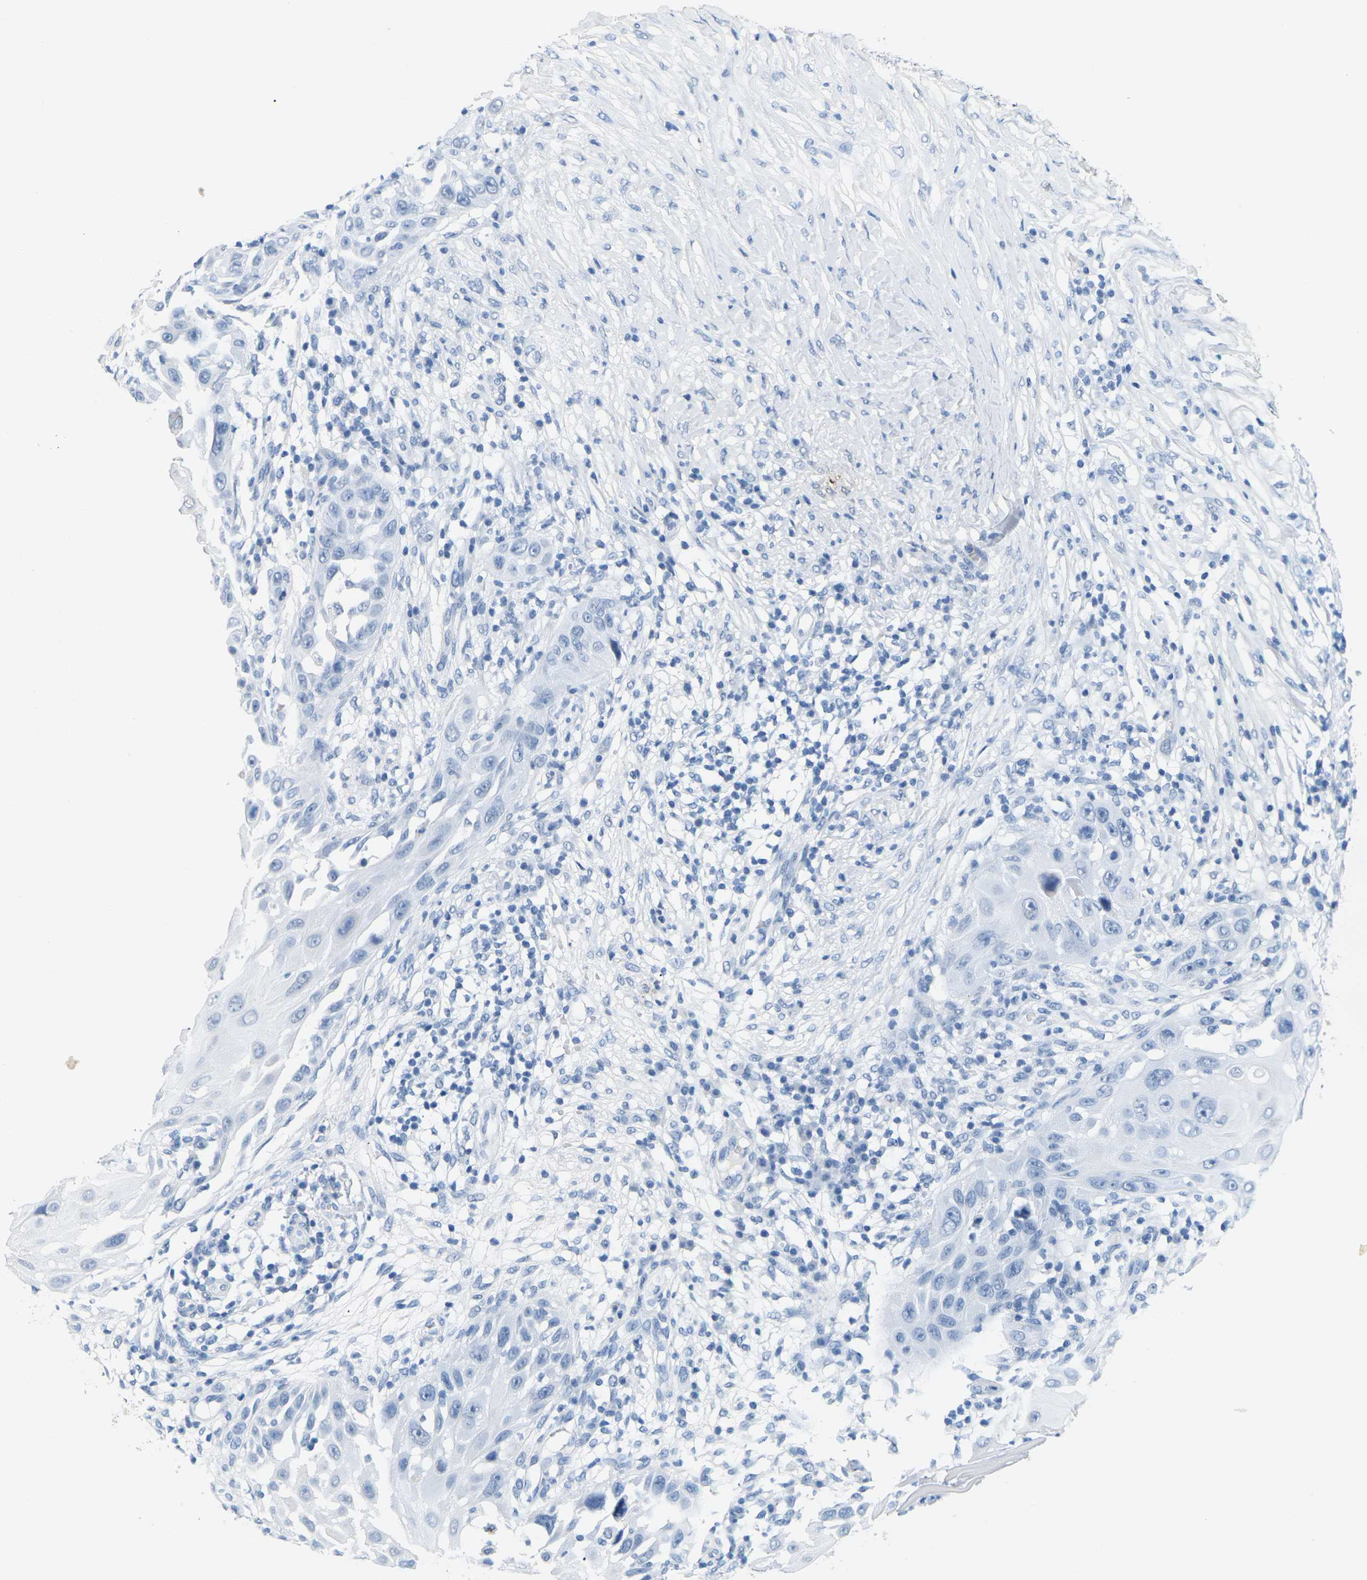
{"staining": {"intensity": "negative", "quantity": "none", "location": "none"}, "tissue": "skin cancer", "cell_type": "Tumor cells", "image_type": "cancer", "snomed": [{"axis": "morphology", "description": "Squamous cell carcinoma, NOS"}, {"axis": "topography", "description": "Skin"}], "caption": "Tumor cells are negative for brown protein staining in skin squamous cell carcinoma.", "gene": "CTAG1A", "patient": {"sex": "female", "age": 44}}